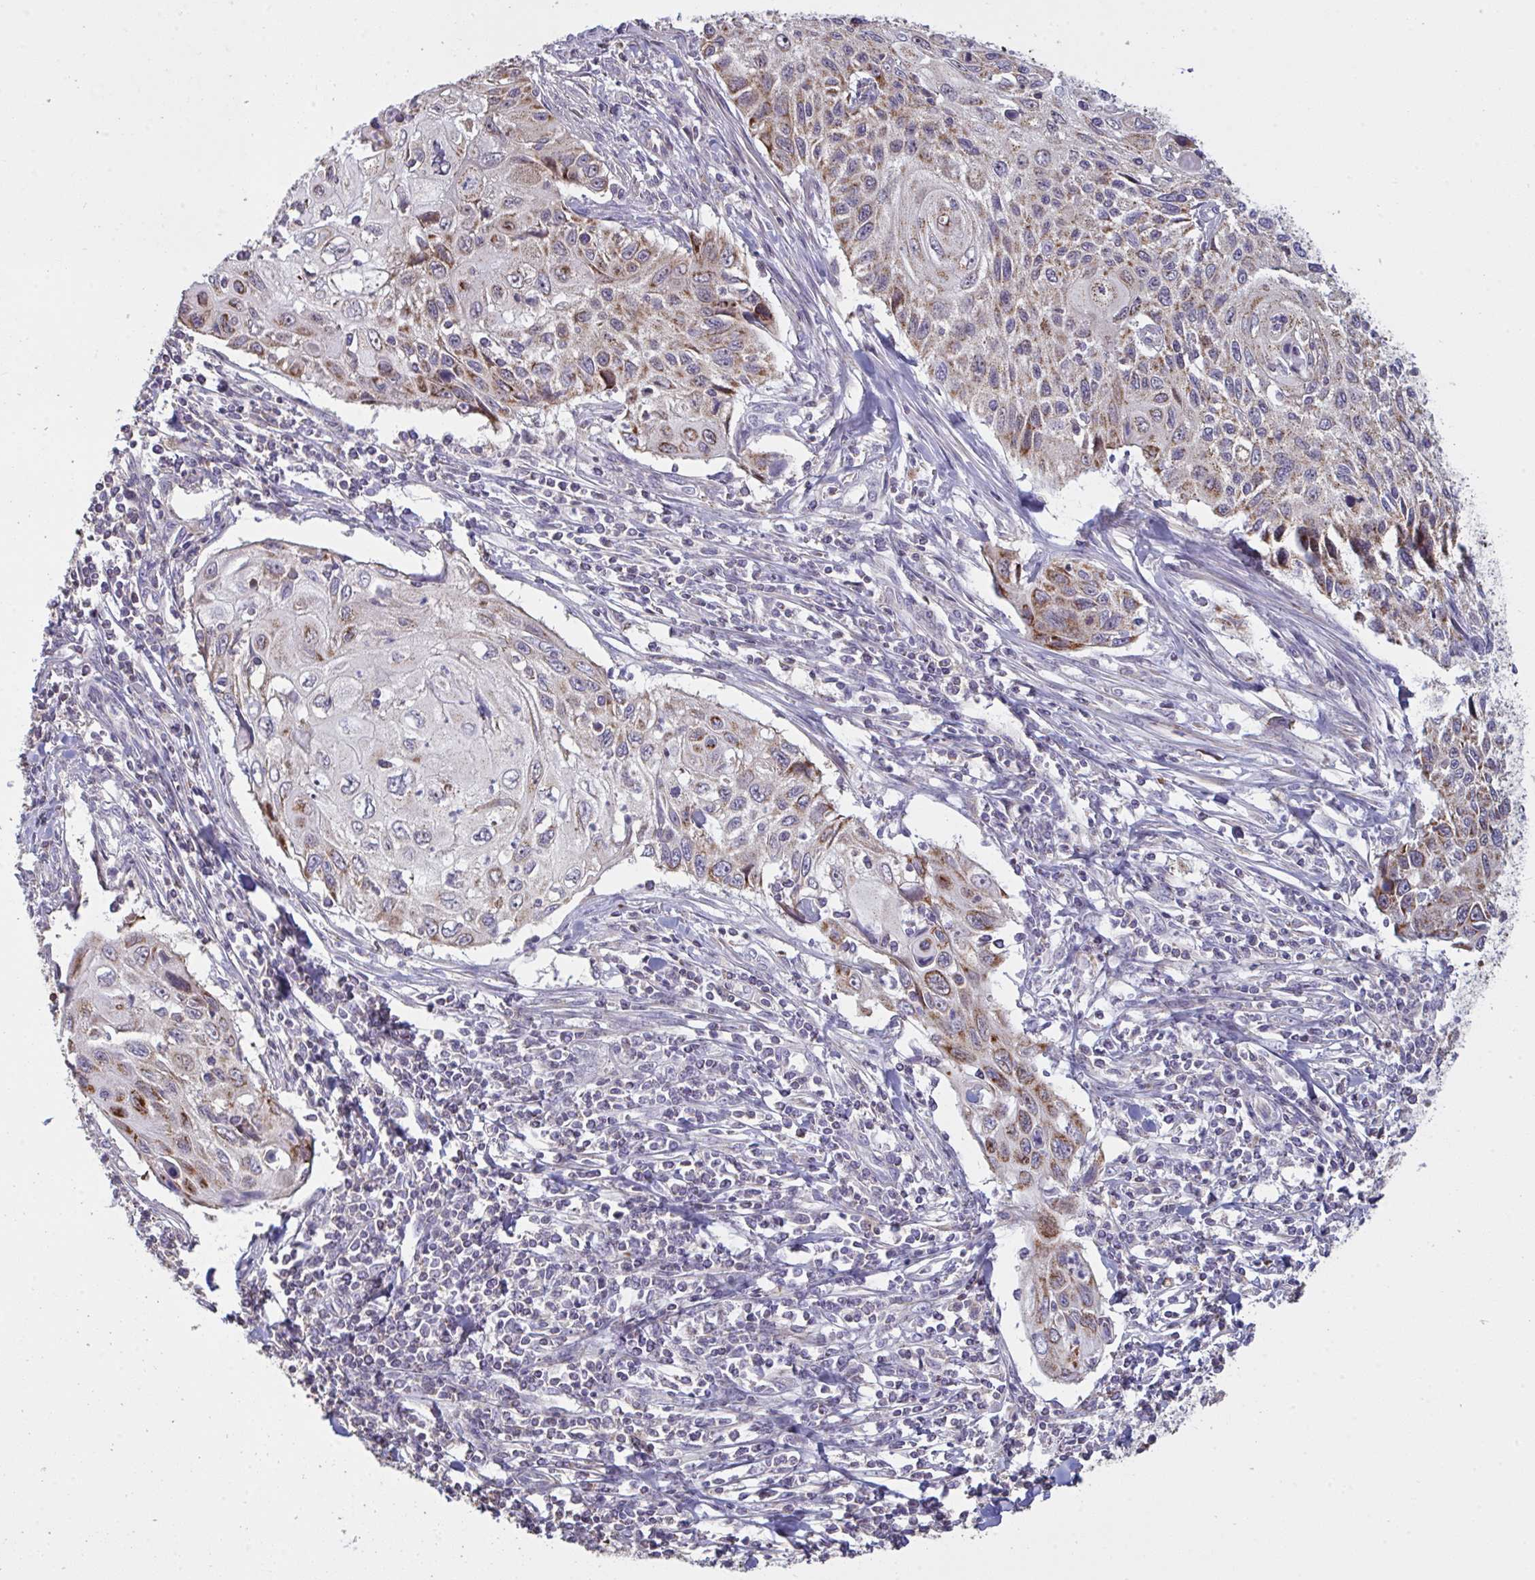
{"staining": {"intensity": "moderate", "quantity": "25%-75%", "location": "cytoplasmic/membranous"}, "tissue": "cervical cancer", "cell_type": "Tumor cells", "image_type": "cancer", "snomed": [{"axis": "morphology", "description": "Squamous cell carcinoma, NOS"}, {"axis": "topography", "description": "Cervix"}], "caption": "Moderate cytoplasmic/membranous staining for a protein is seen in about 25%-75% of tumor cells of squamous cell carcinoma (cervical) using immunohistochemistry.", "gene": "MICOS10", "patient": {"sex": "female", "age": 70}}